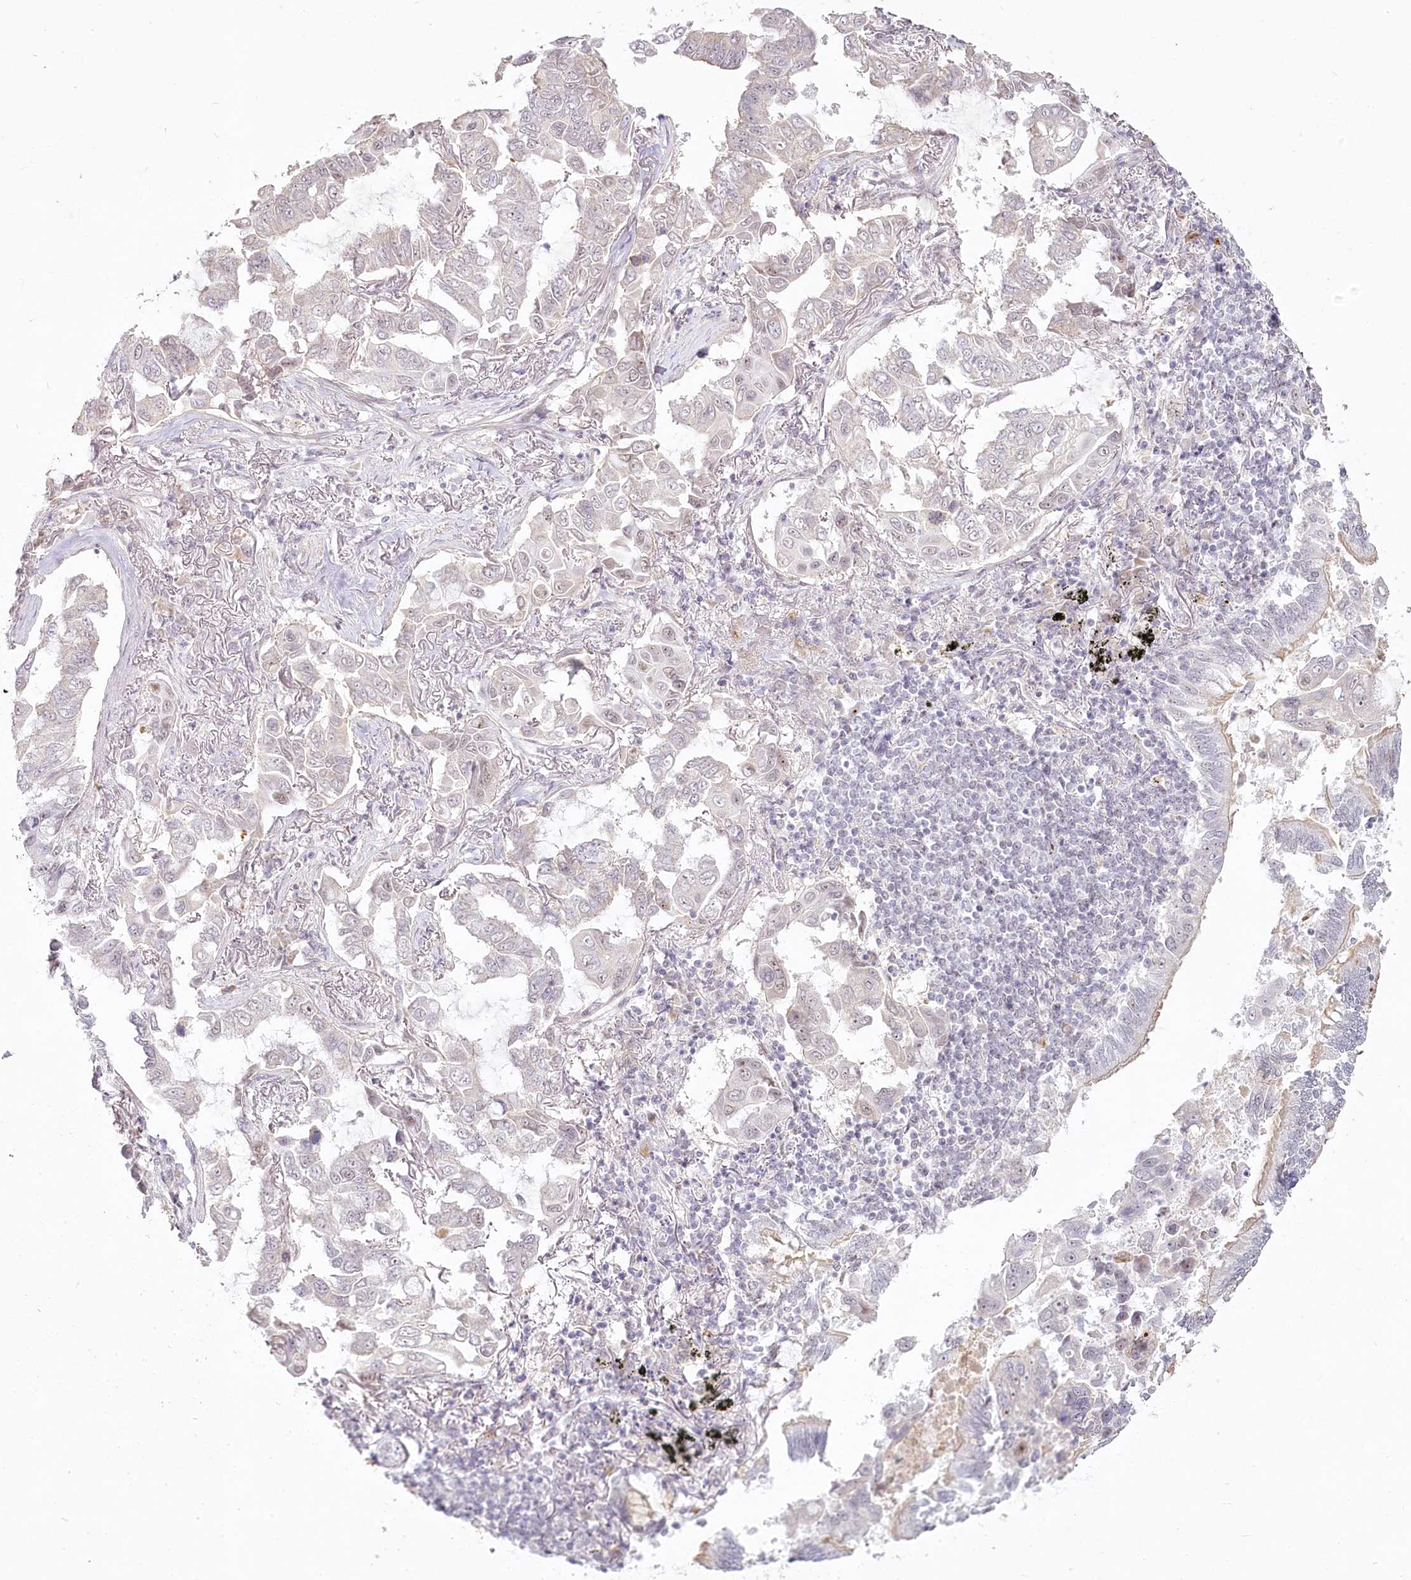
{"staining": {"intensity": "negative", "quantity": "none", "location": "none"}, "tissue": "lung cancer", "cell_type": "Tumor cells", "image_type": "cancer", "snomed": [{"axis": "morphology", "description": "Adenocarcinoma, NOS"}, {"axis": "topography", "description": "Lung"}], "caption": "Immunohistochemical staining of human lung cancer displays no significant expression in tumor cells. Nuclei are stained in blue.", "gene": "EXOSC7", "patient": {"sex": "male", "age": 64}}